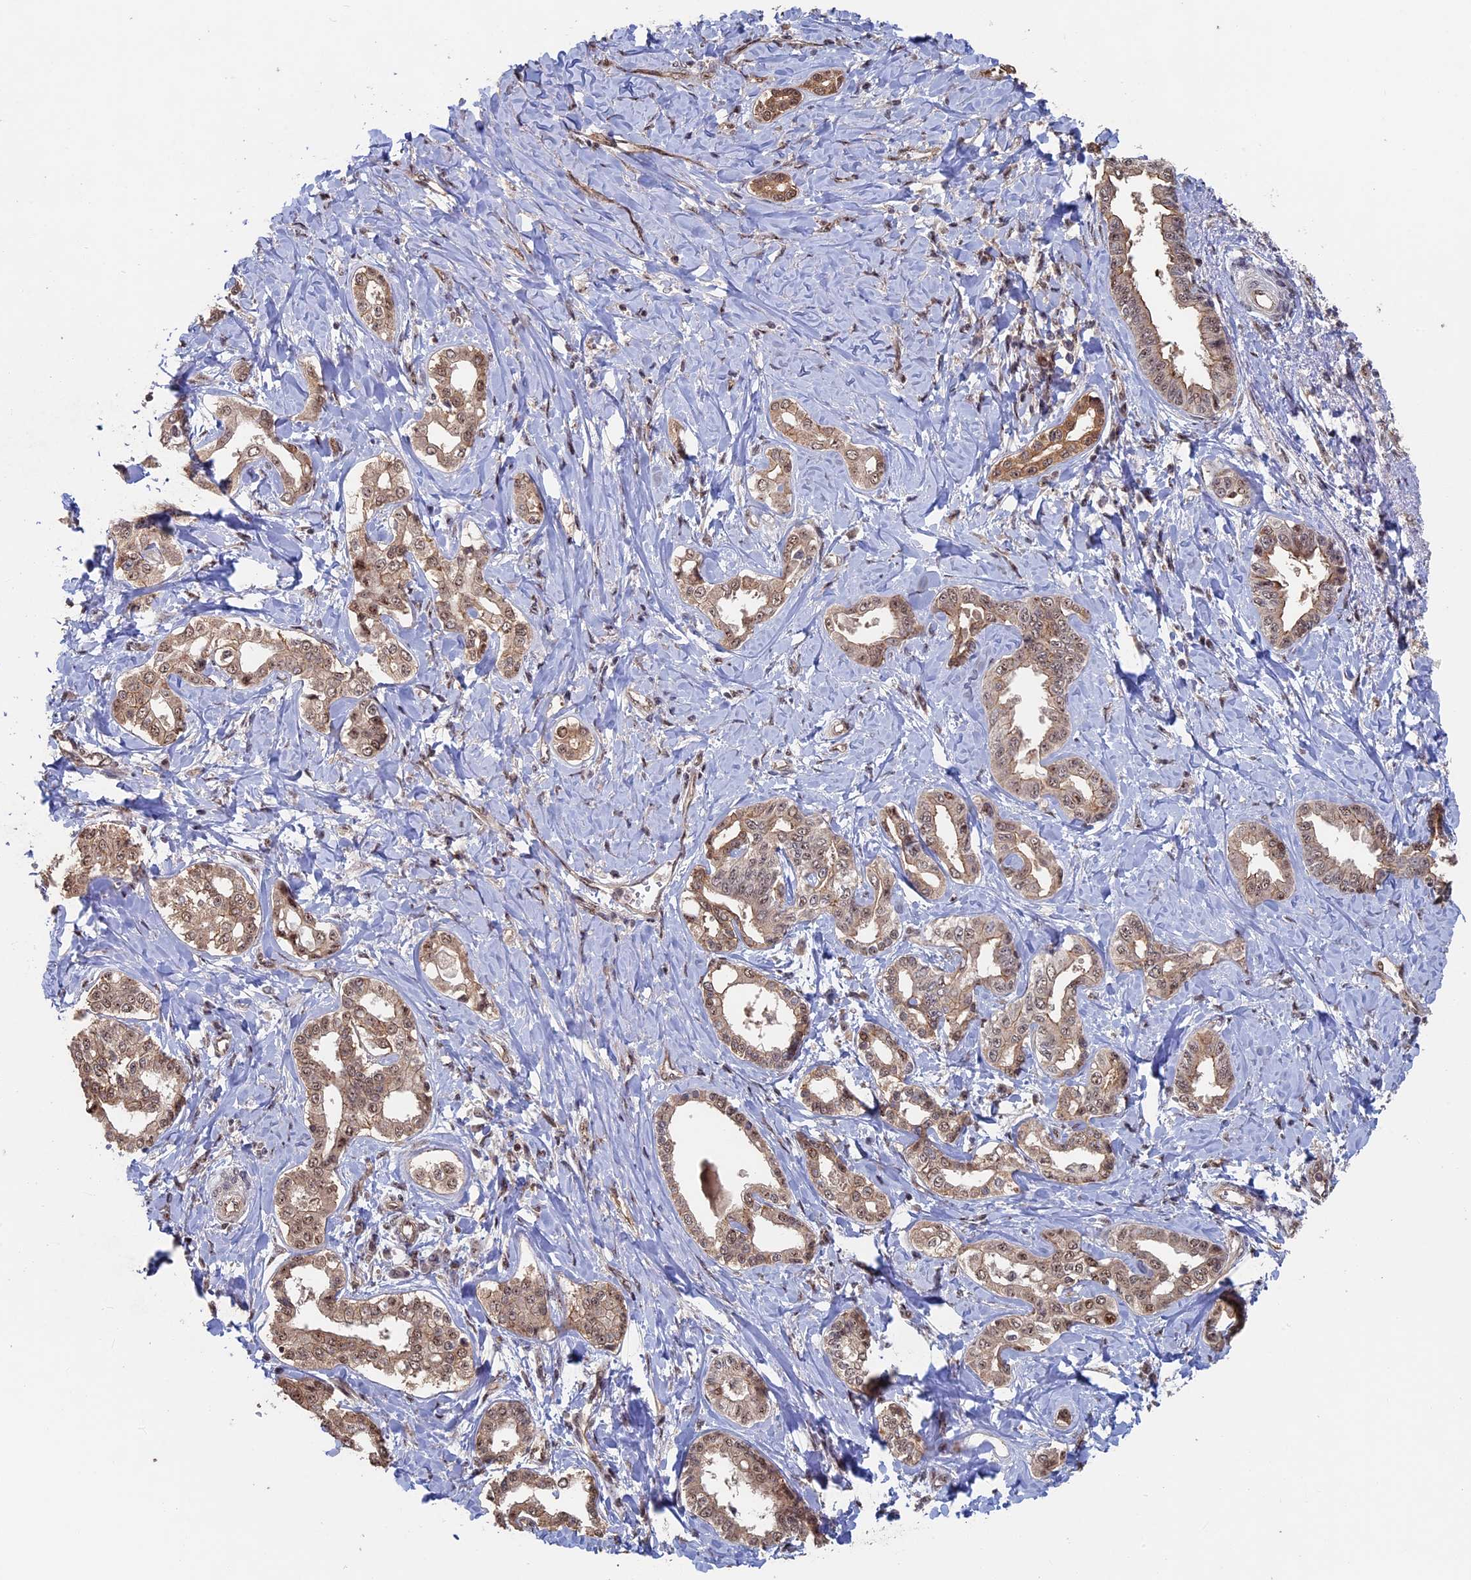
{"staining": {"intensity": "moderate", "quantity": ">75%", "location": "cytoplasmic/membranous,nuclear"}, "tissue": "liver cancer", "cell_type": "Tumor cells", "image_type": "cancer", "snomed": [{"axis": "morphology", "description": "Cholangiocarcinoma"}, {"axis": "topography", "description": "Liver"}], "caption": "DAB (3,3'-diaminobenzidine) immunohistochemical staining of human liver cancer reveals moderate cytoplasmic/membranous and nuclear protein positivity in about >75% of tumor cells. Ihc stains the protein of interest in brown and the nuclei are stained blue.", "gene": "KIAA1328", "patient": {"sex": "female", "age": 77}}